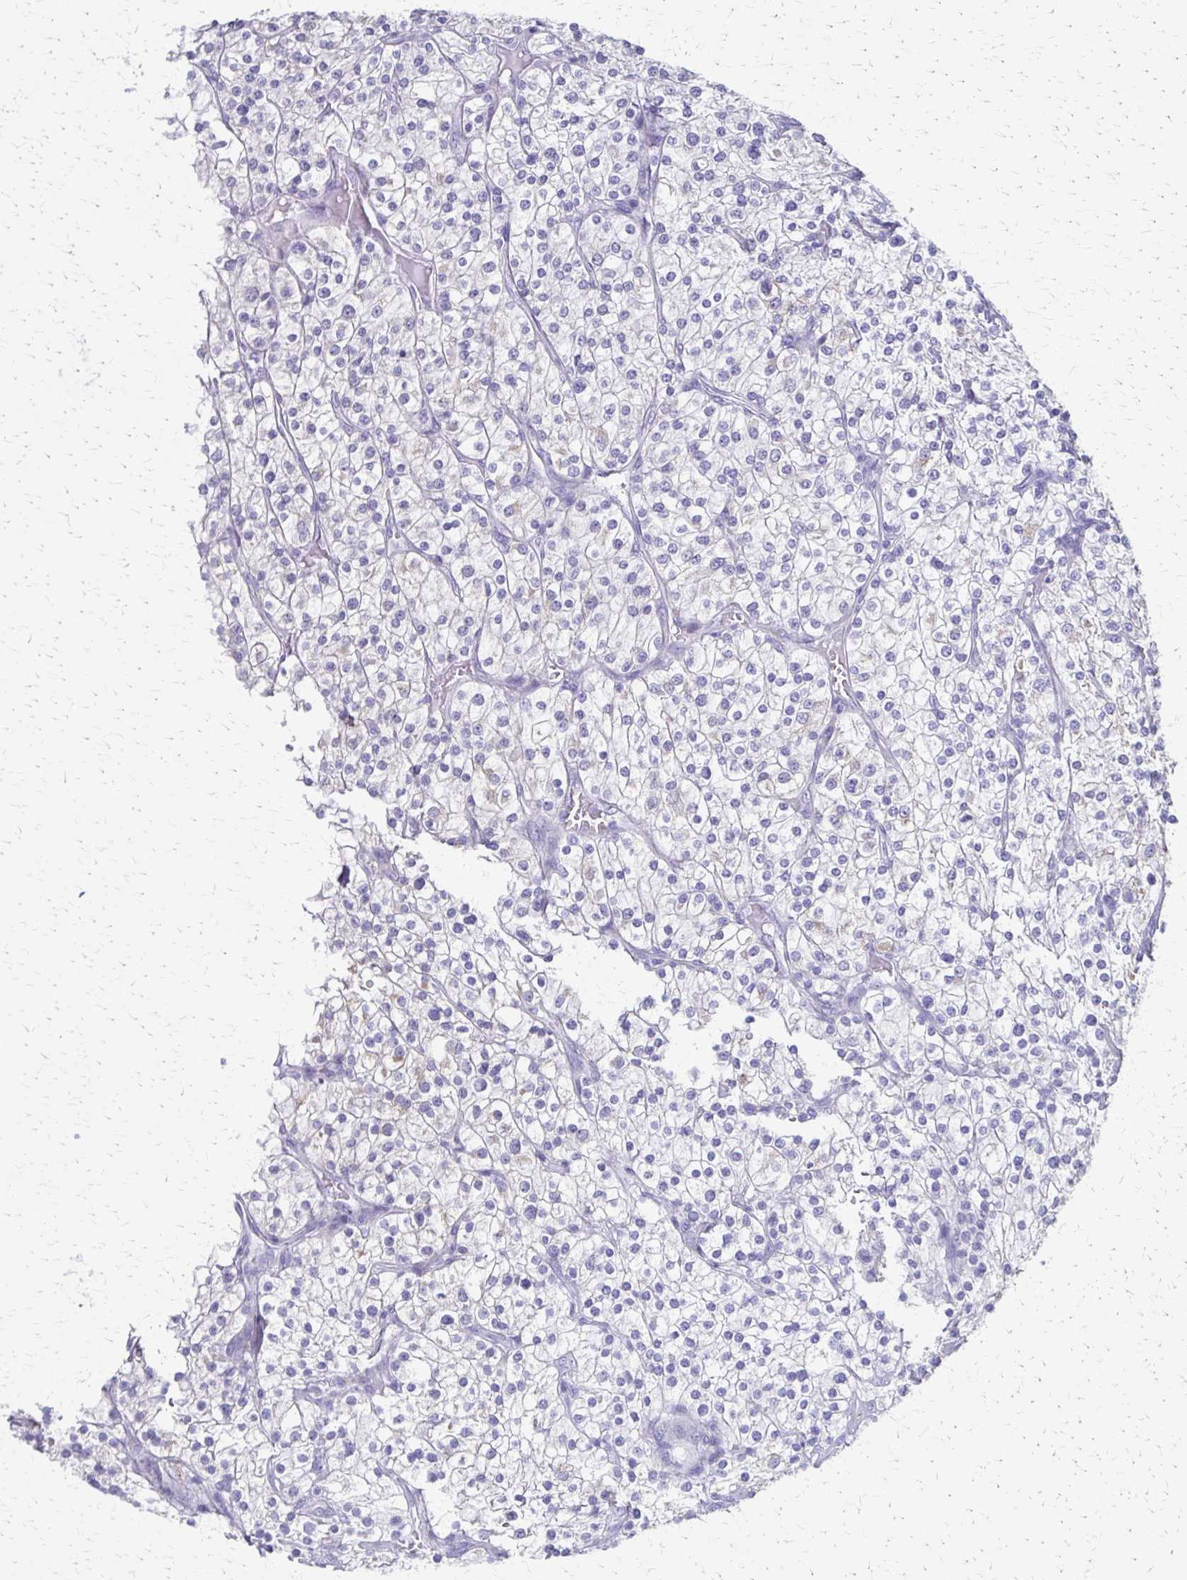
{"staining": {"intensity": "negative", "quantity": "none", "location": "none"}, "tissue": "renal cancer", "cell_type": "Tumor cells", "image_type": "cancer", "snomed": [{"axis": "morphology", "description": "Adenocarcinoma, NOS"}, {"axis": "topography", "description": "Kidney"}], "caption": "IHC of renal cancer (adenocarcinoma) demonstrates no expression in tumor cells.", "gene": "ZSCAN5B", "patient": {"sex": "male", "age": 80}}